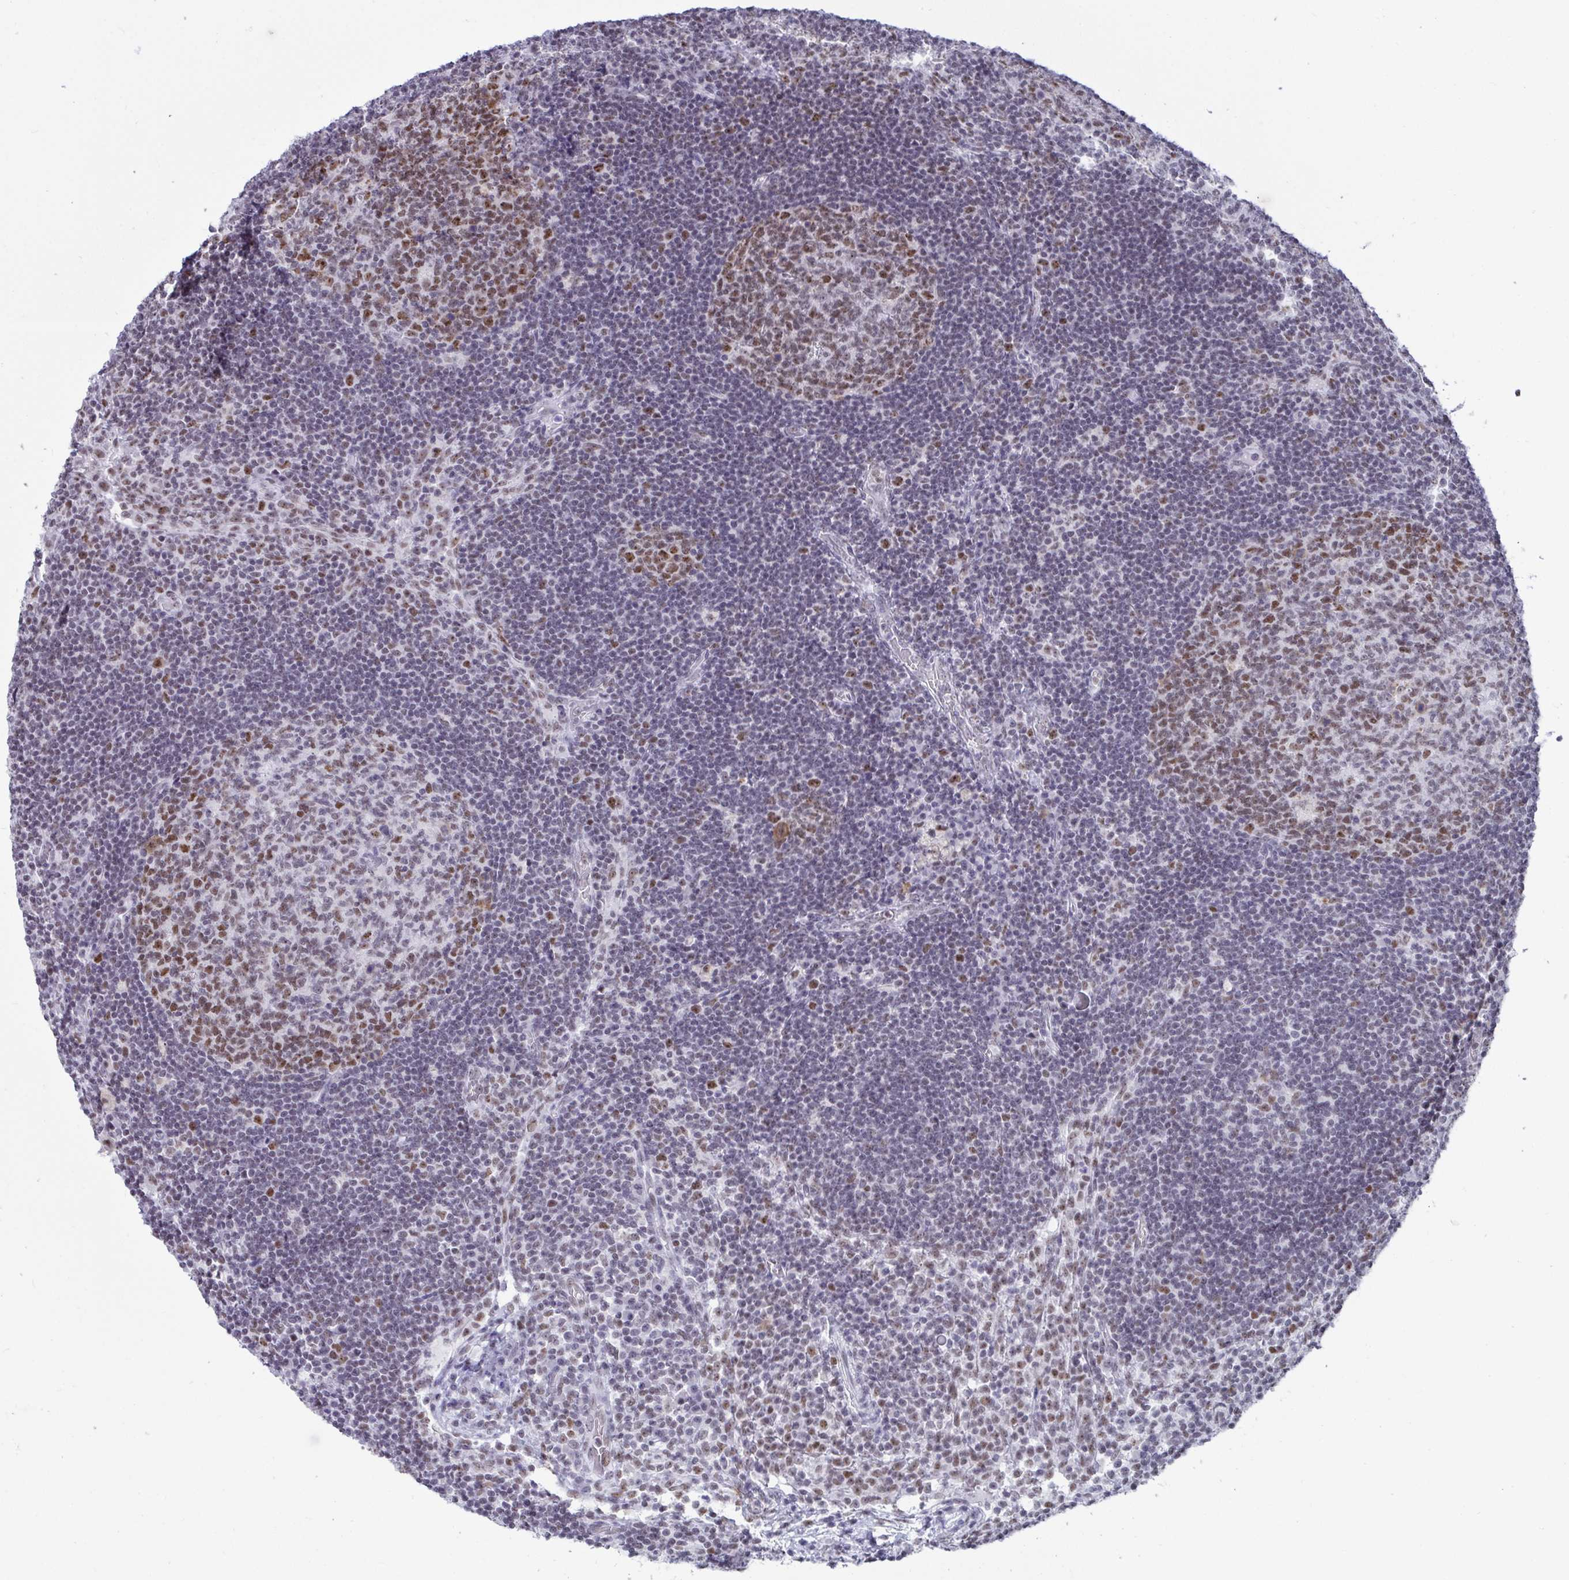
{"staining": {"intensity": "moderate", "quantity": "25%-75%", "location": "nuclear"}, "tissue": "lymph node", "cell_type": "Germinal center cells", "image_type": "normal", "snomed": [{"axis": "morphology", "description": "Normal tissue, NOS"}, {"axis": "topography", "description": "Lymph node"}], "caption": "Immunohistochemical staining of benign human lymph node shows medium levels of moderate nuclear staining in approximately 25%-75% of germinal center cells. Using DAB (brown) and hematoxylin (blue) stains, captured at high magnification using brightfield microscopy.", "gene": "SUPT16H", "patient": {"sex": "male", "age": 67}}